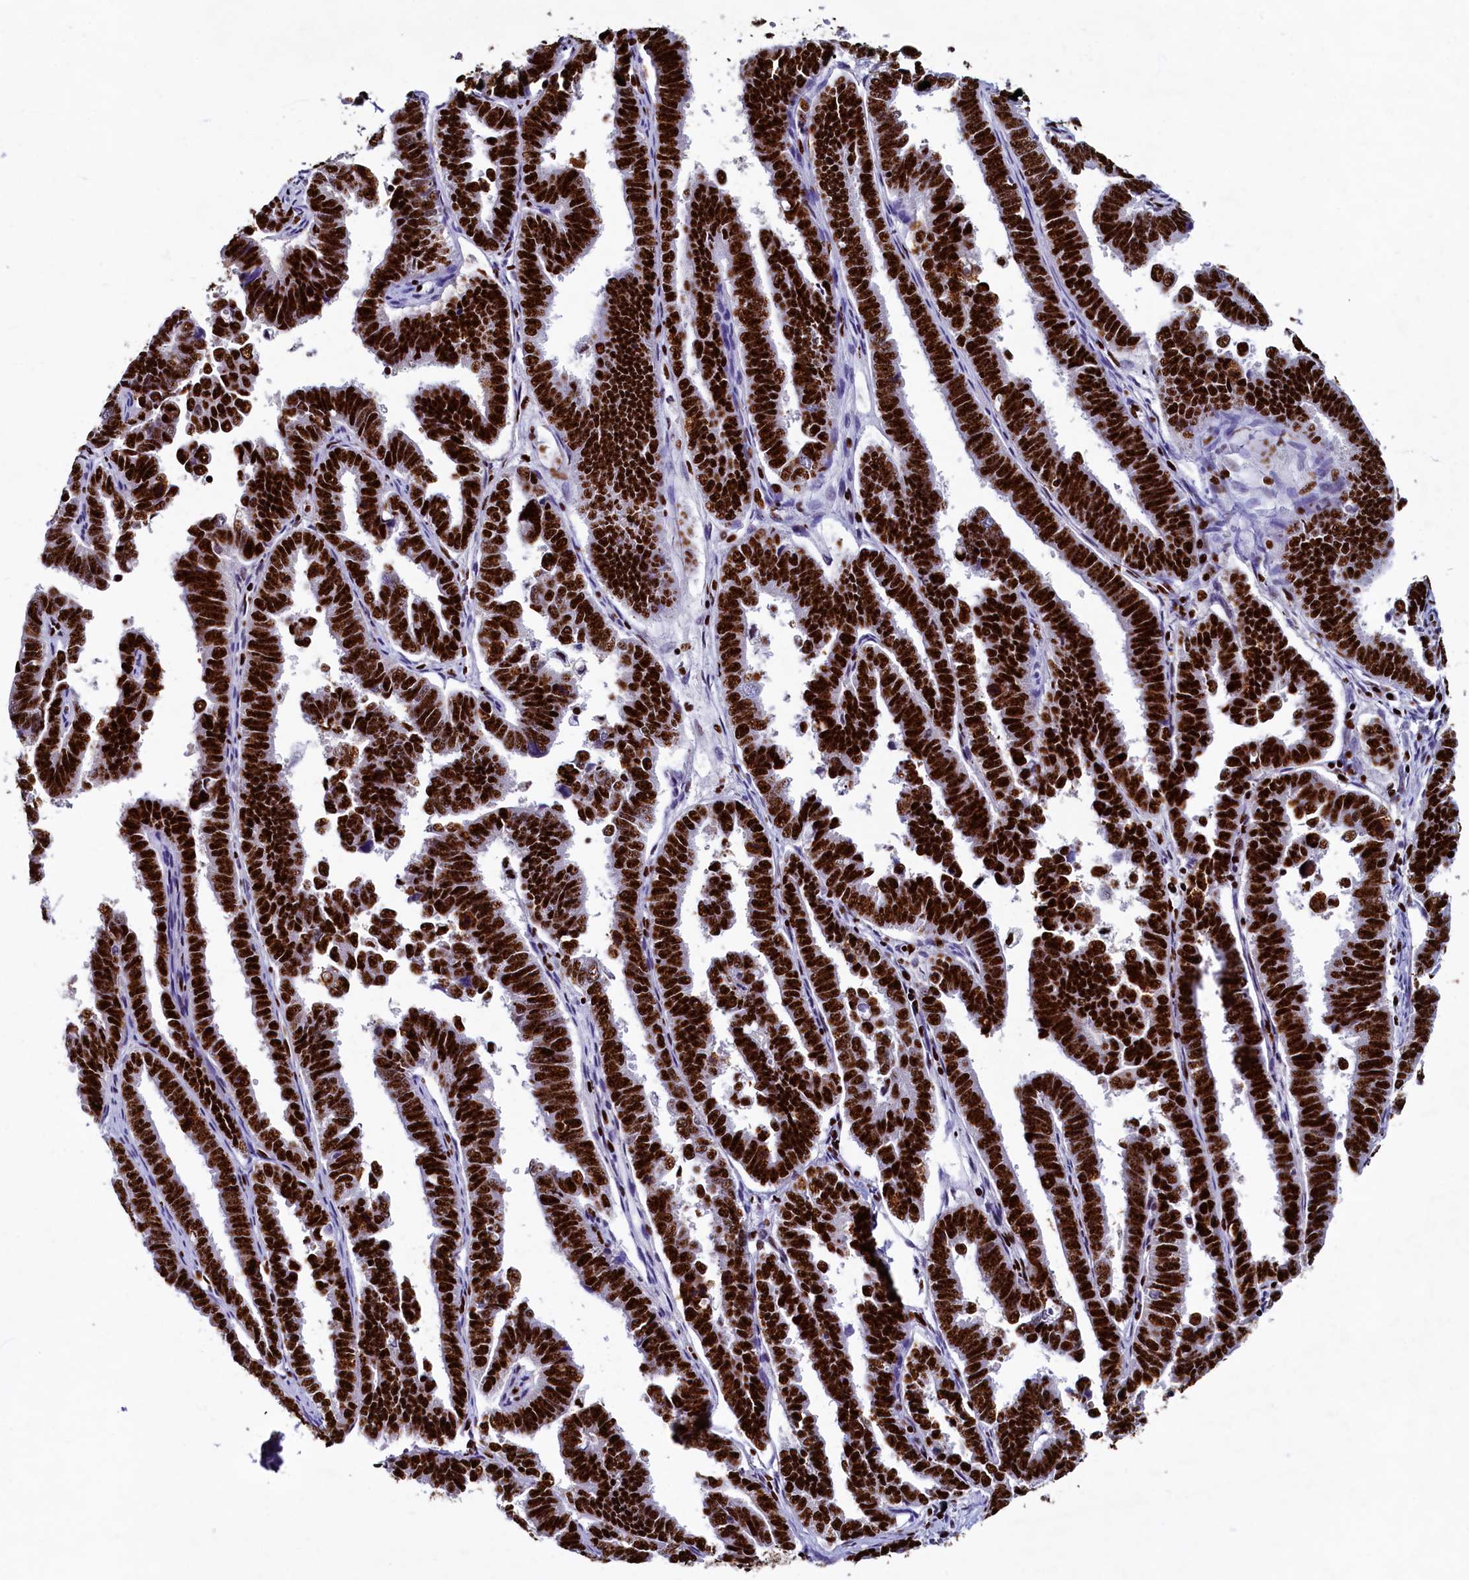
{"staining": {"intensity": "strong", "quantity": ">75%", "location": "nuclear"}, "tissue": "endometrial cancer", "cell_type": "Tumor cells", "image_type": "cancer", "snomed": [{"axis": "morphology", "description": "Adenocarcinoma, NOS"}, {"axis": "topography", "description": "Endometrium"}], "caption": "The image shows immunohistochemical staining of endometrial cancer. There is strong nuclear expression is seen in about >75% of tumor cells.", "gene": "SRRM2", "patient": {"sex": "female", "age": 75}}